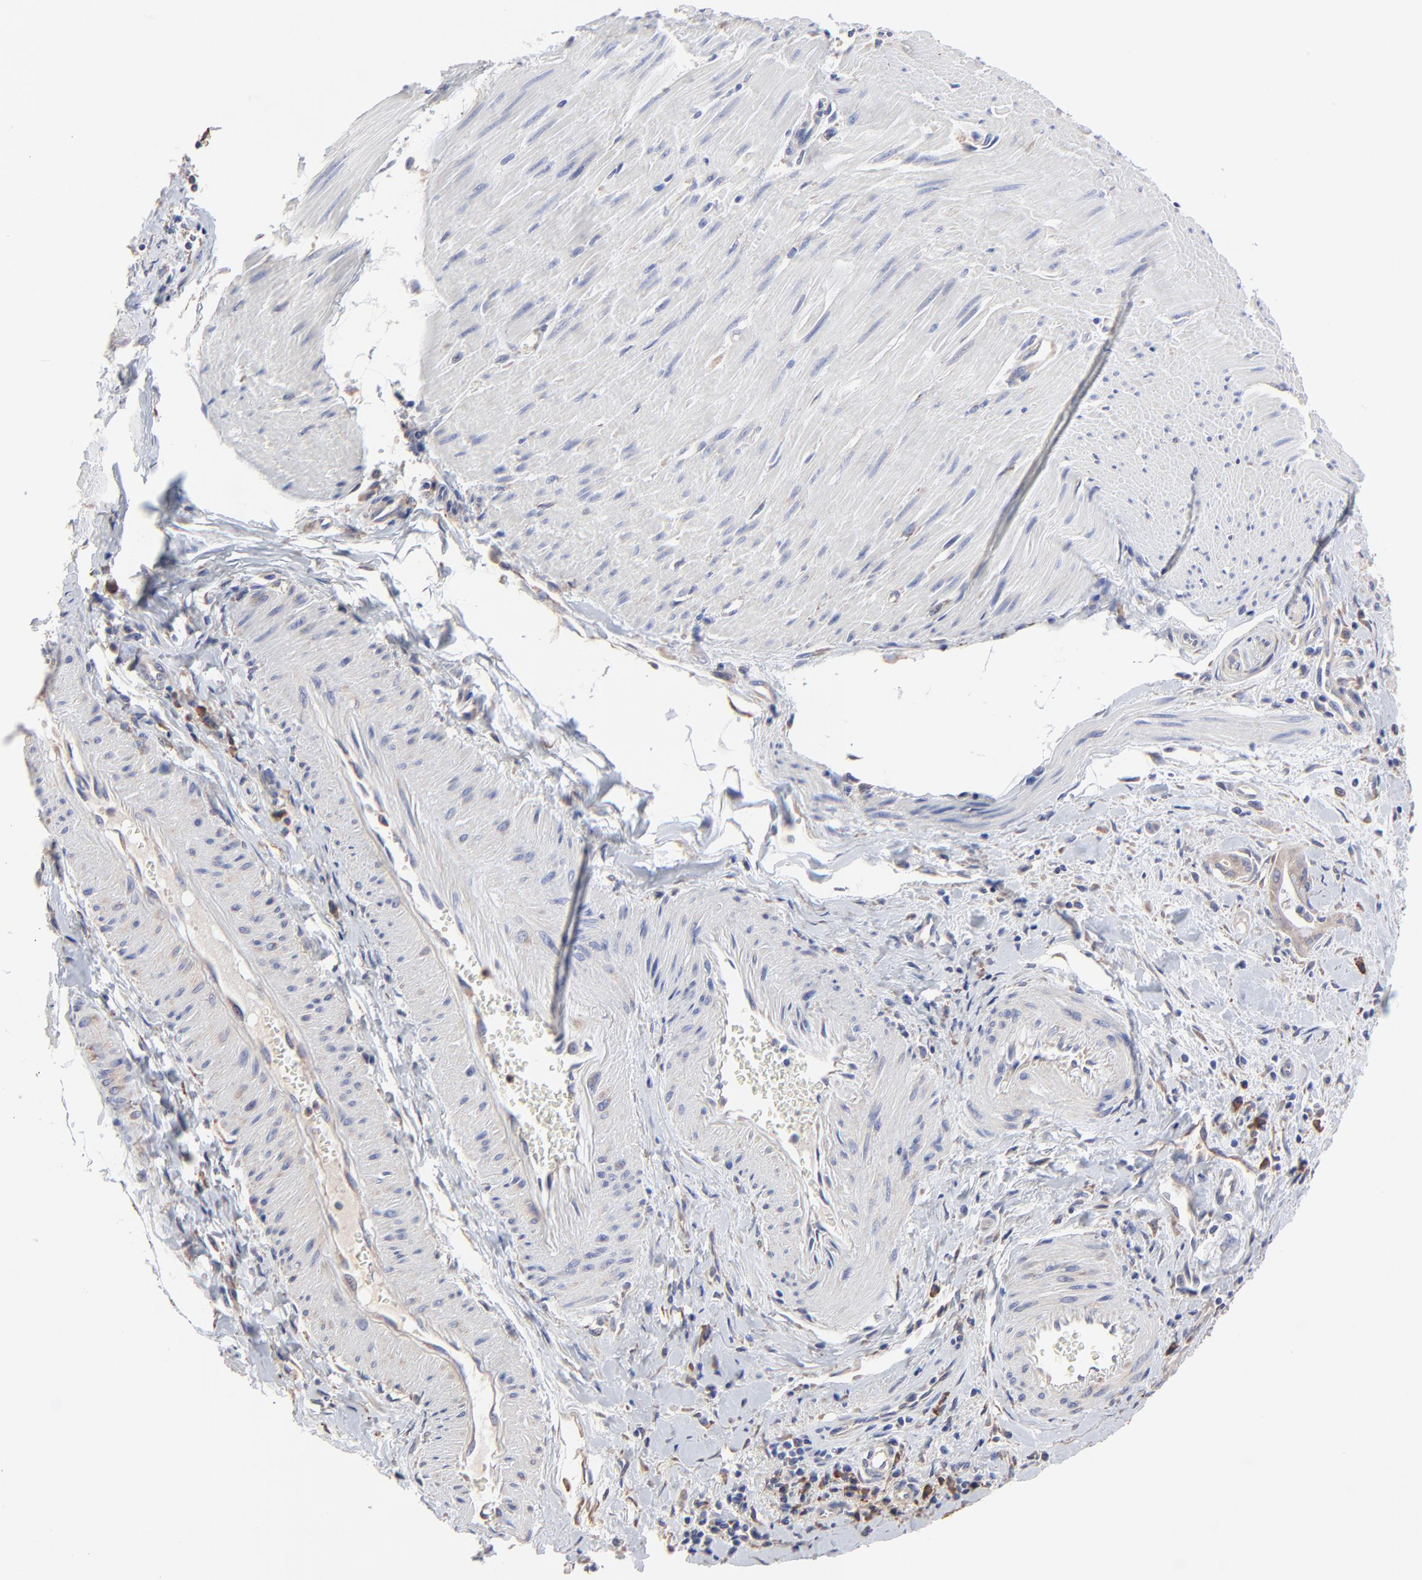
{"staining": {"intensity": "weak", "quantity": "<25%", "location": "cytoplasmic/membranous"}, "tissue": "pancreatic cancer", "cell_type": "Tumor cells", "image_type": "cancer", "snomed": [{"axis": "morphology", "description": "Adenocarcinoma, NOS"}, {"axis": "topography", "description": "Pancreas"}], "caption": "This is a histopathology image of immunohistochemistry (IHC) staining of pancreatic cancer (adenocarcinoma), which shows no expression in tumor cells.", "gene": "PPFIBP2", "patient": {"sex": "male", "age": 59}}